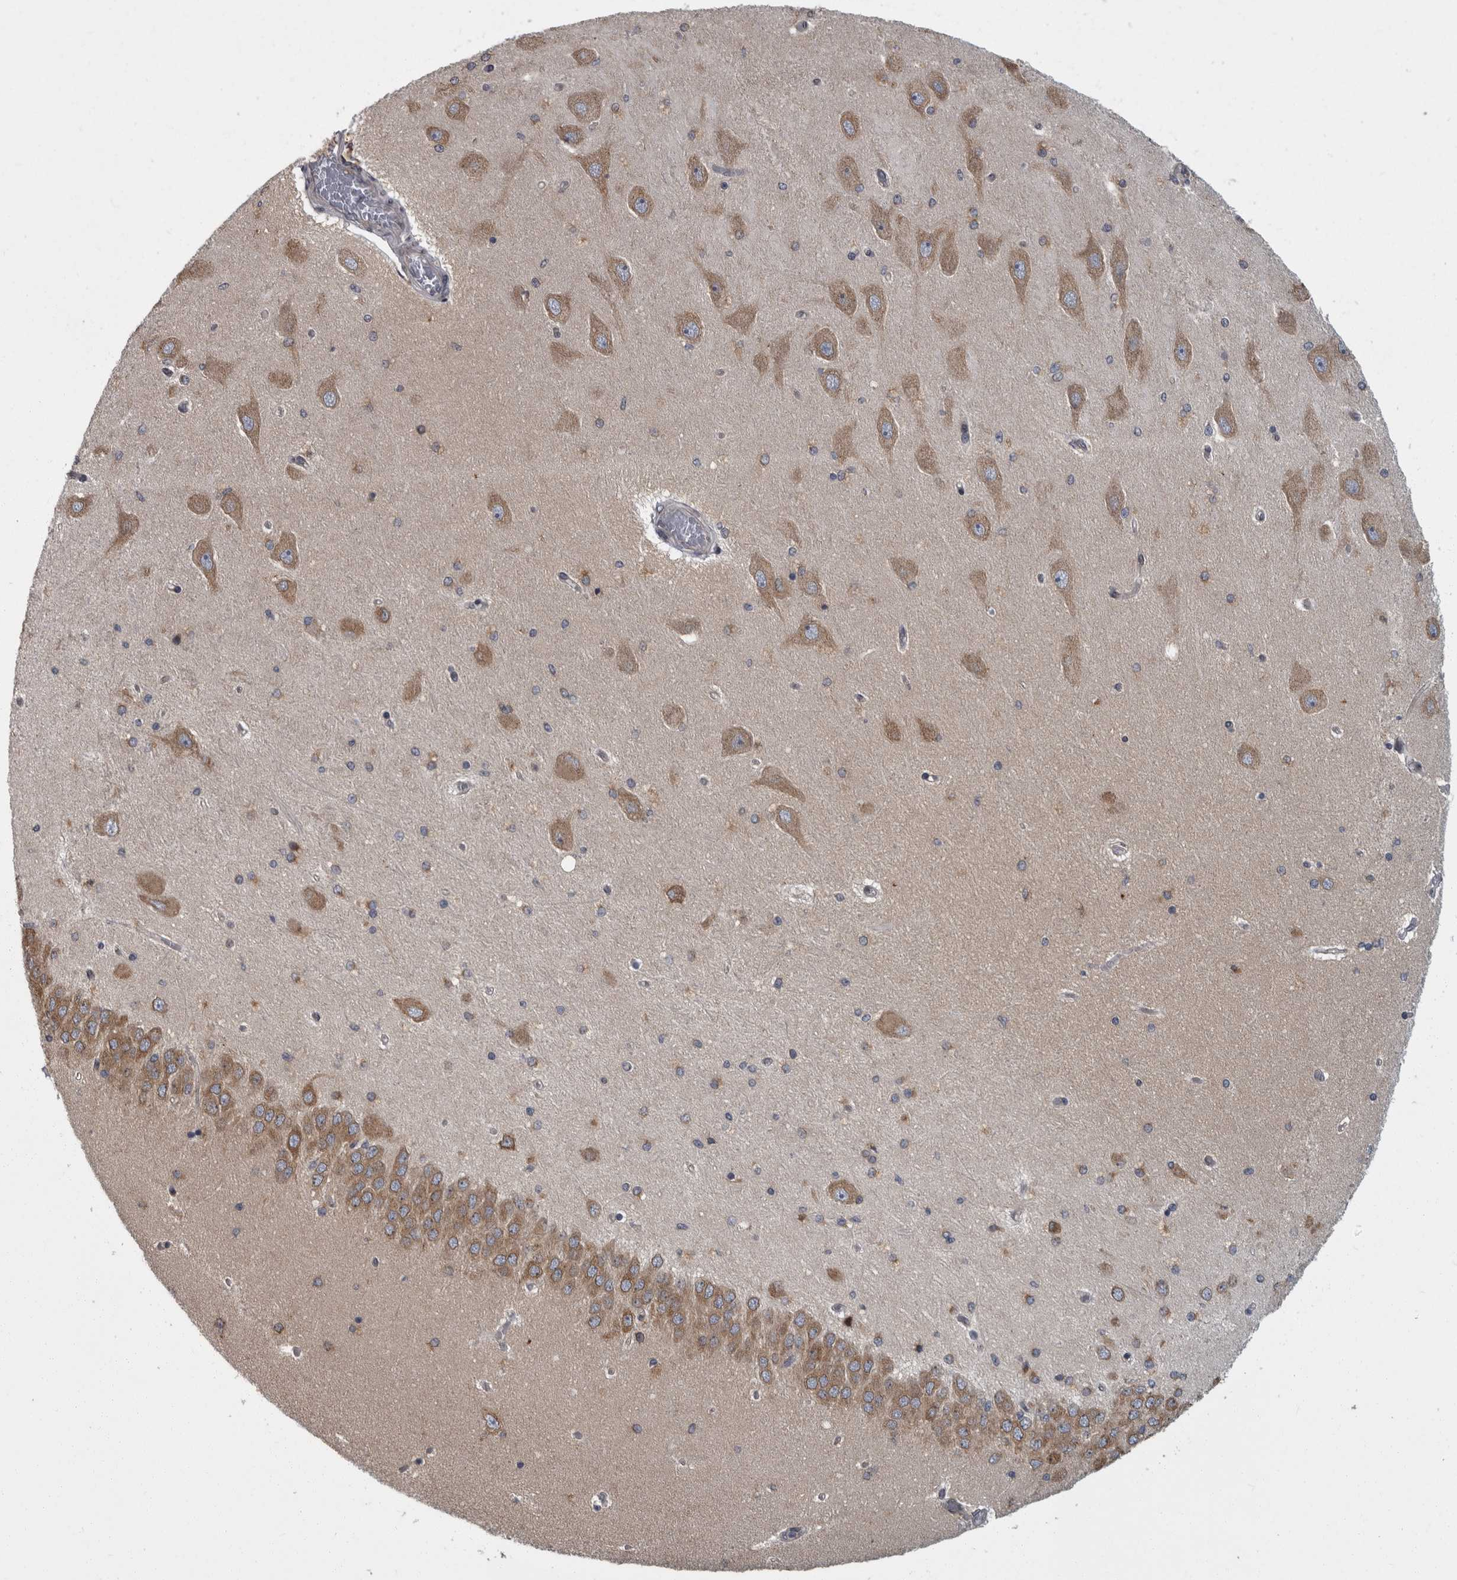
{"staining": {"intensity": "moderate", "quantity": "<25%", "location": "cytoplasmic/membranous"}, "tissue": "hippocampus", "cell_type": "Glial cells", "image_type": "normal", "snomed": [{"axis": "morphology", "description": "Normal tissue, NOS"}, {"axis": "topography", "description": "Hippocampus"}], "caption": "Hippocampus was stained to show a protein in brown. There is low levels of moderate cytoplasmic/membranous expression in approximately <25% of glial cells. Using DAB (3,3'-diaminobenzidine) (brown) and hematoxylin (blue) stains, captured at high magnification using brightfield microscopy.", "gene": "LMAN2L", "patient": {"sex": "female", "age": 54}}